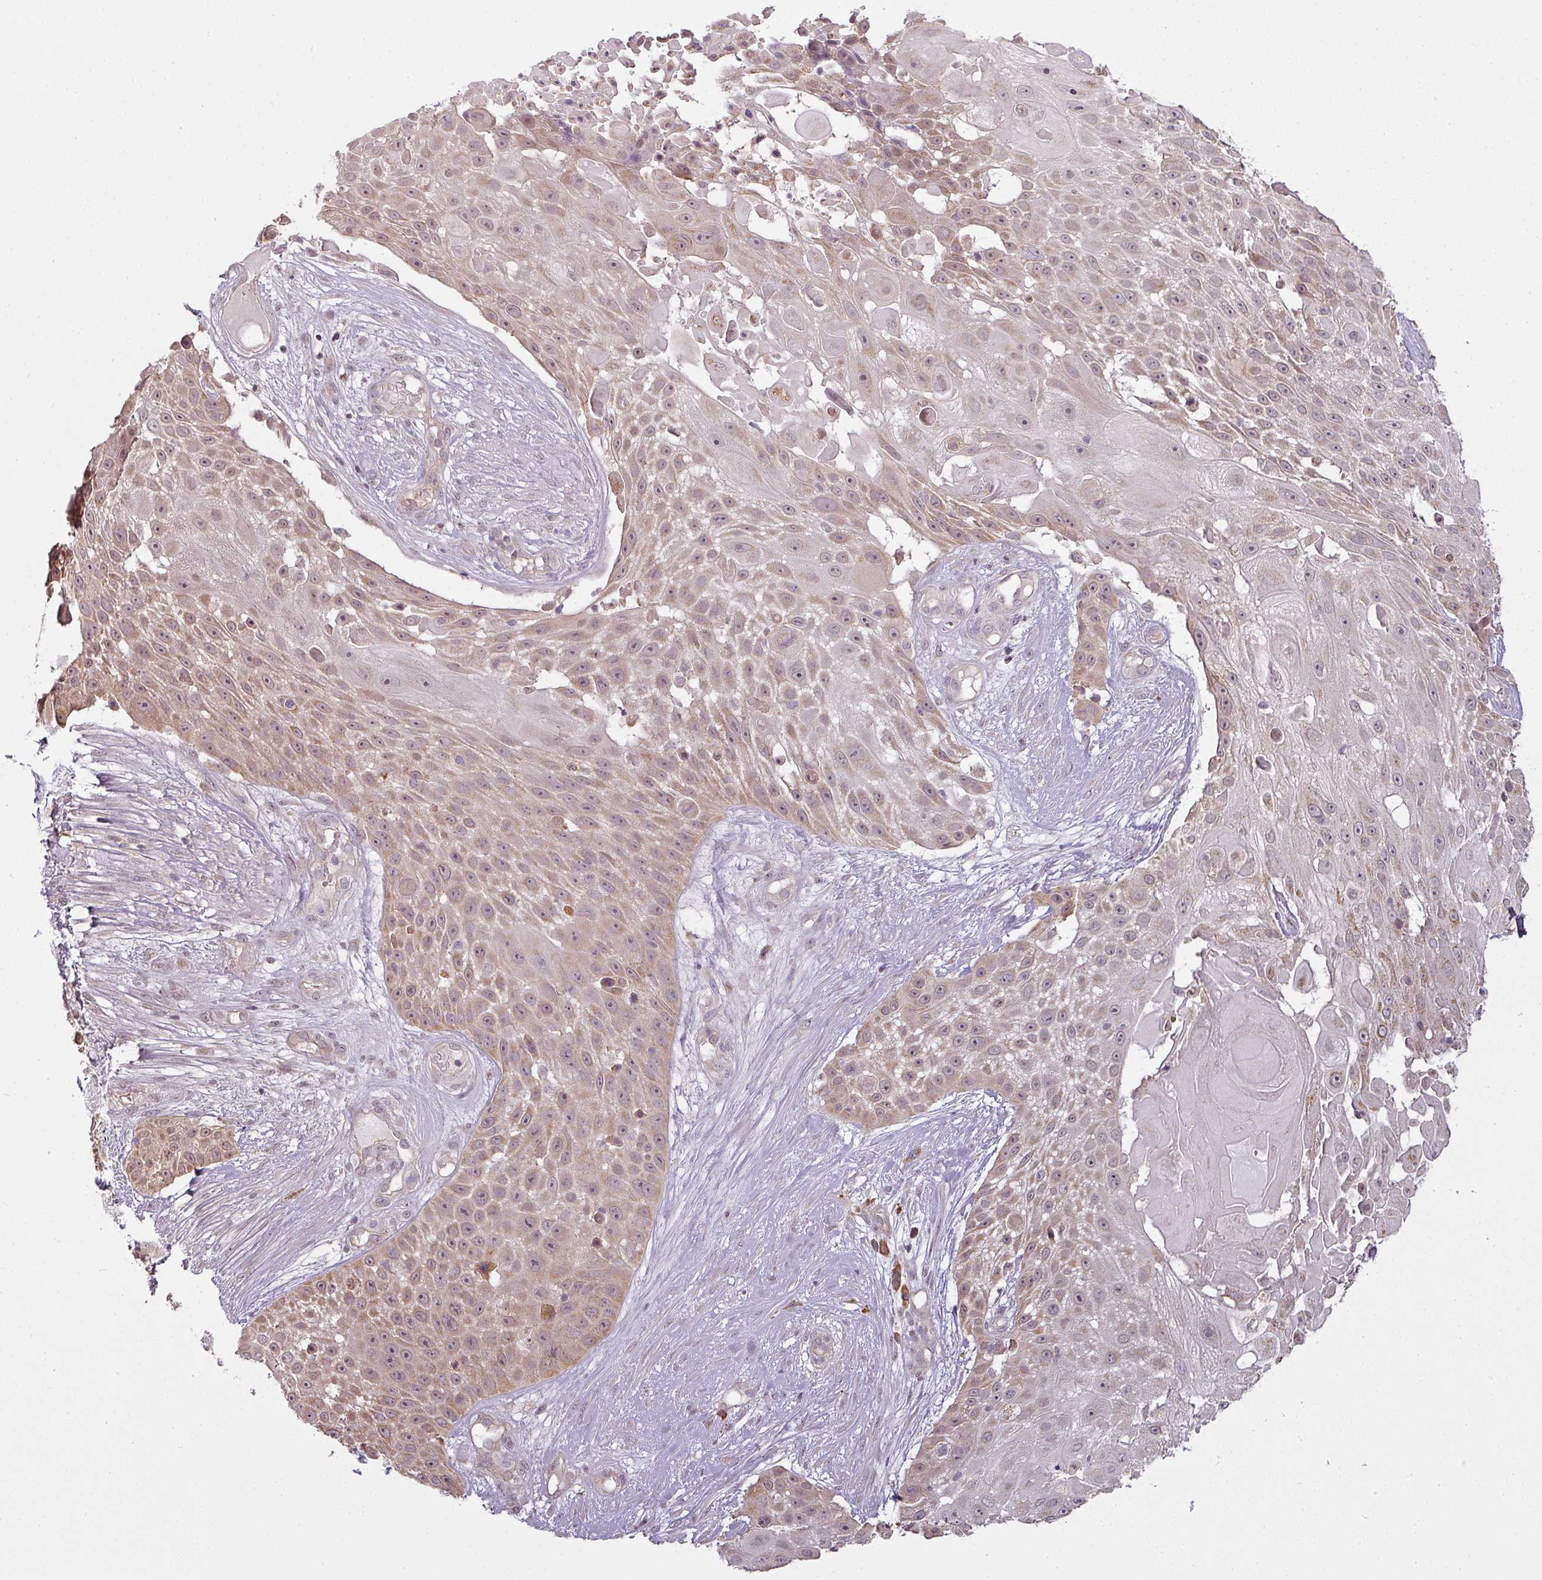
{"staining": {"intensity": "moderate", "quantity": "25%-75%", "location": "cytoplasmic/membranous,nuclear"}, "tissue": "skin cancer", "cell_type": "Tumor cells", "image_type": "cancer", "snomed": [{"axis": "morphology", "description": "Squamous cell carcinoma, NOS"}, {"axis": "topography", "description": "Skin"}], "caption": "Immunohistochemical staining of squamous cell carcinoma (skin) exhibits moderate cytoplasmic/membranous and nuclear protein expression in about 25%-75% of tumor cells.", "gene": "LY75", "patient": {"sex": "female", "age": 86}}